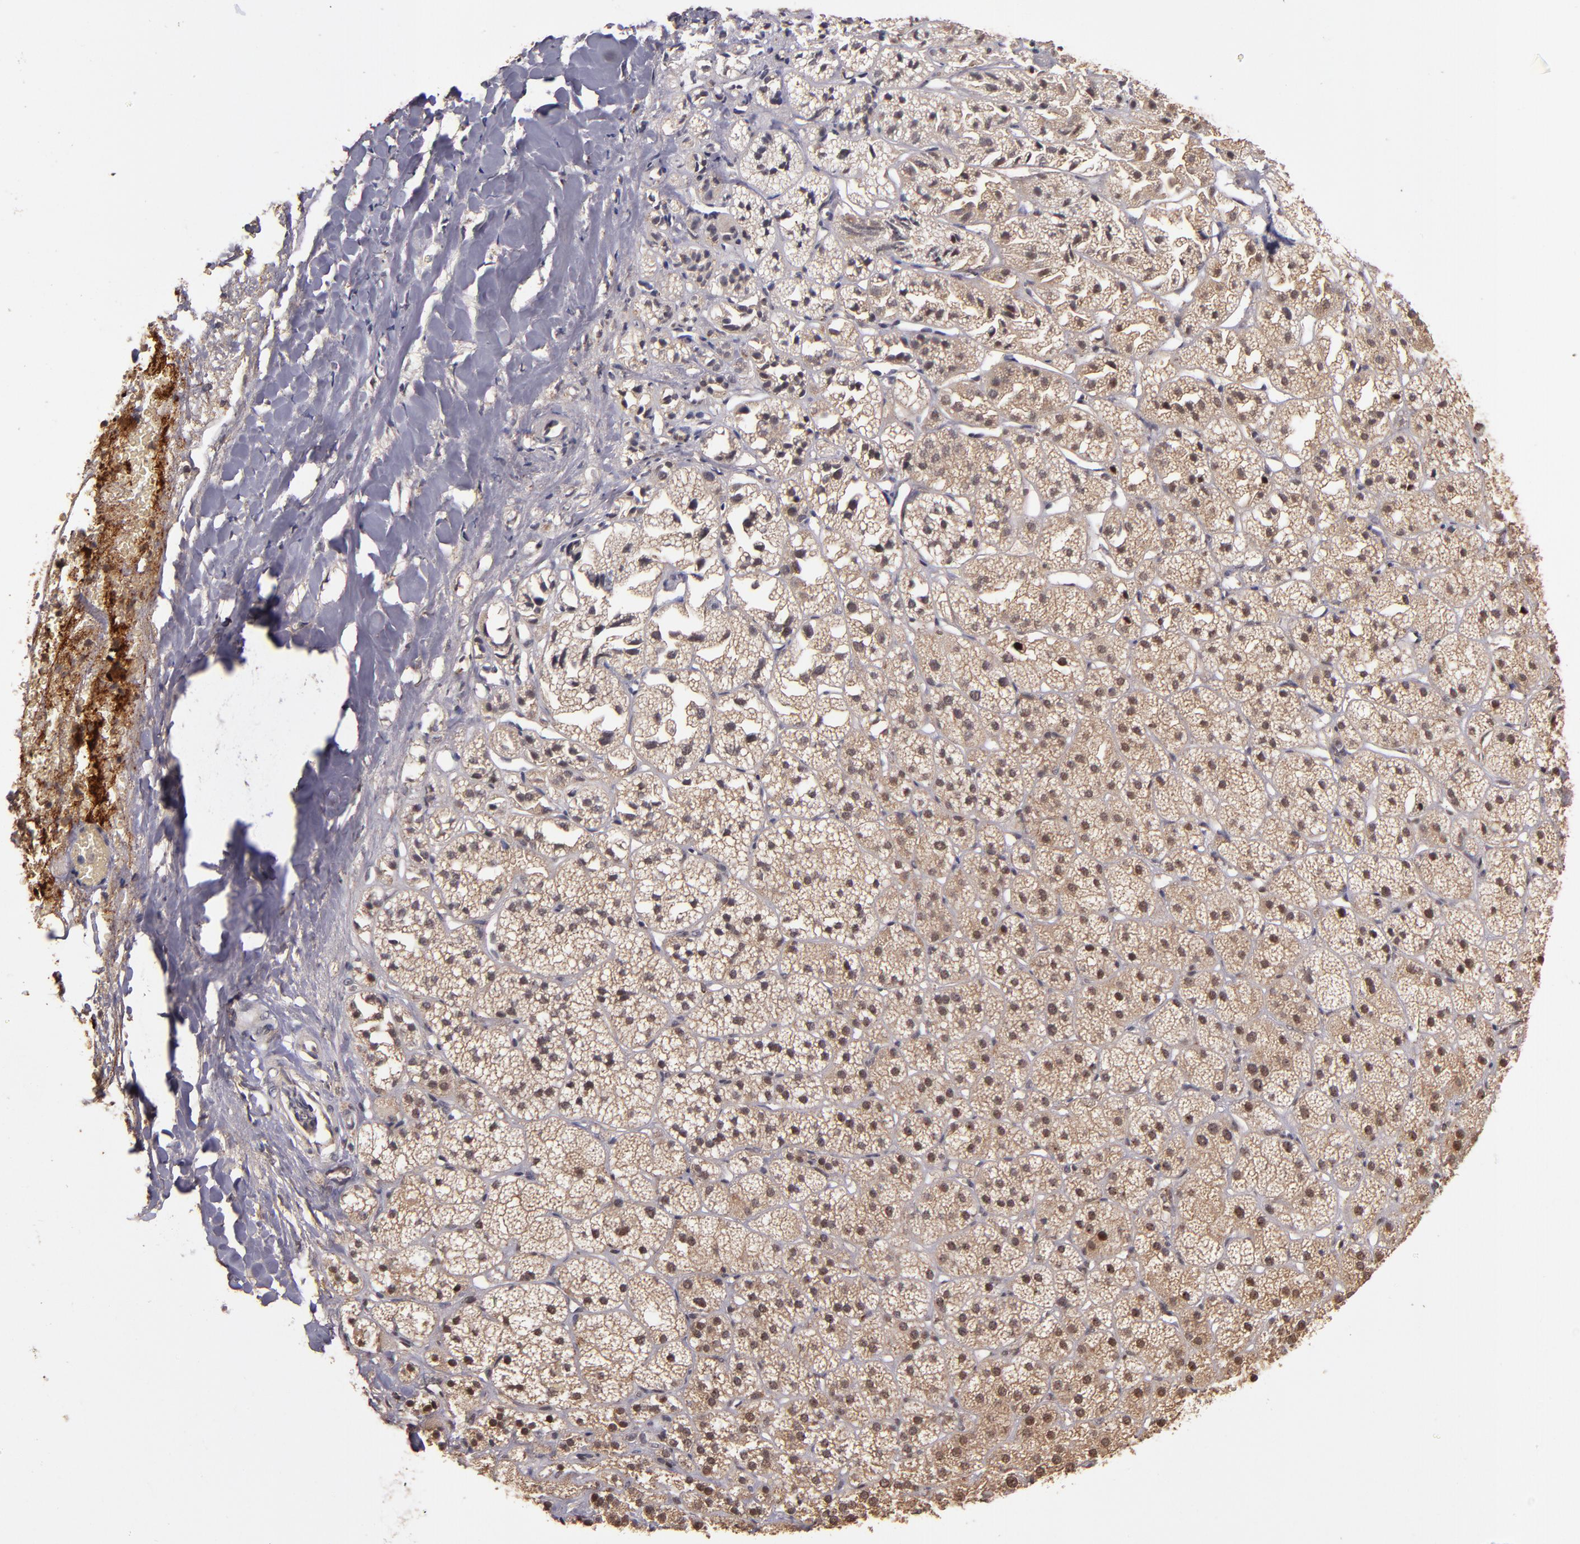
{"staining": {"intensity": "strong", "quantity": ">75%", "location": "cytoplasmic/membranous,nuclear"}, "tissue": "adrenal gland", "cell_type": "Glandular cells", "image_type": "normal", "snomed": [{"axis": "morphology", "description": "Normal tissue, NOS"}, {"axis": "topography", "description": "Adrenal gland"}], "caption": "This image shows immunohistochemistry staining of normal human adrenal gland, with high strong cytoplasmic/membranous,nuclear expression in approximately >75% of glandular cells.", "gene": "RIOK3", "patient": {"sex": "female", "age": 71}}